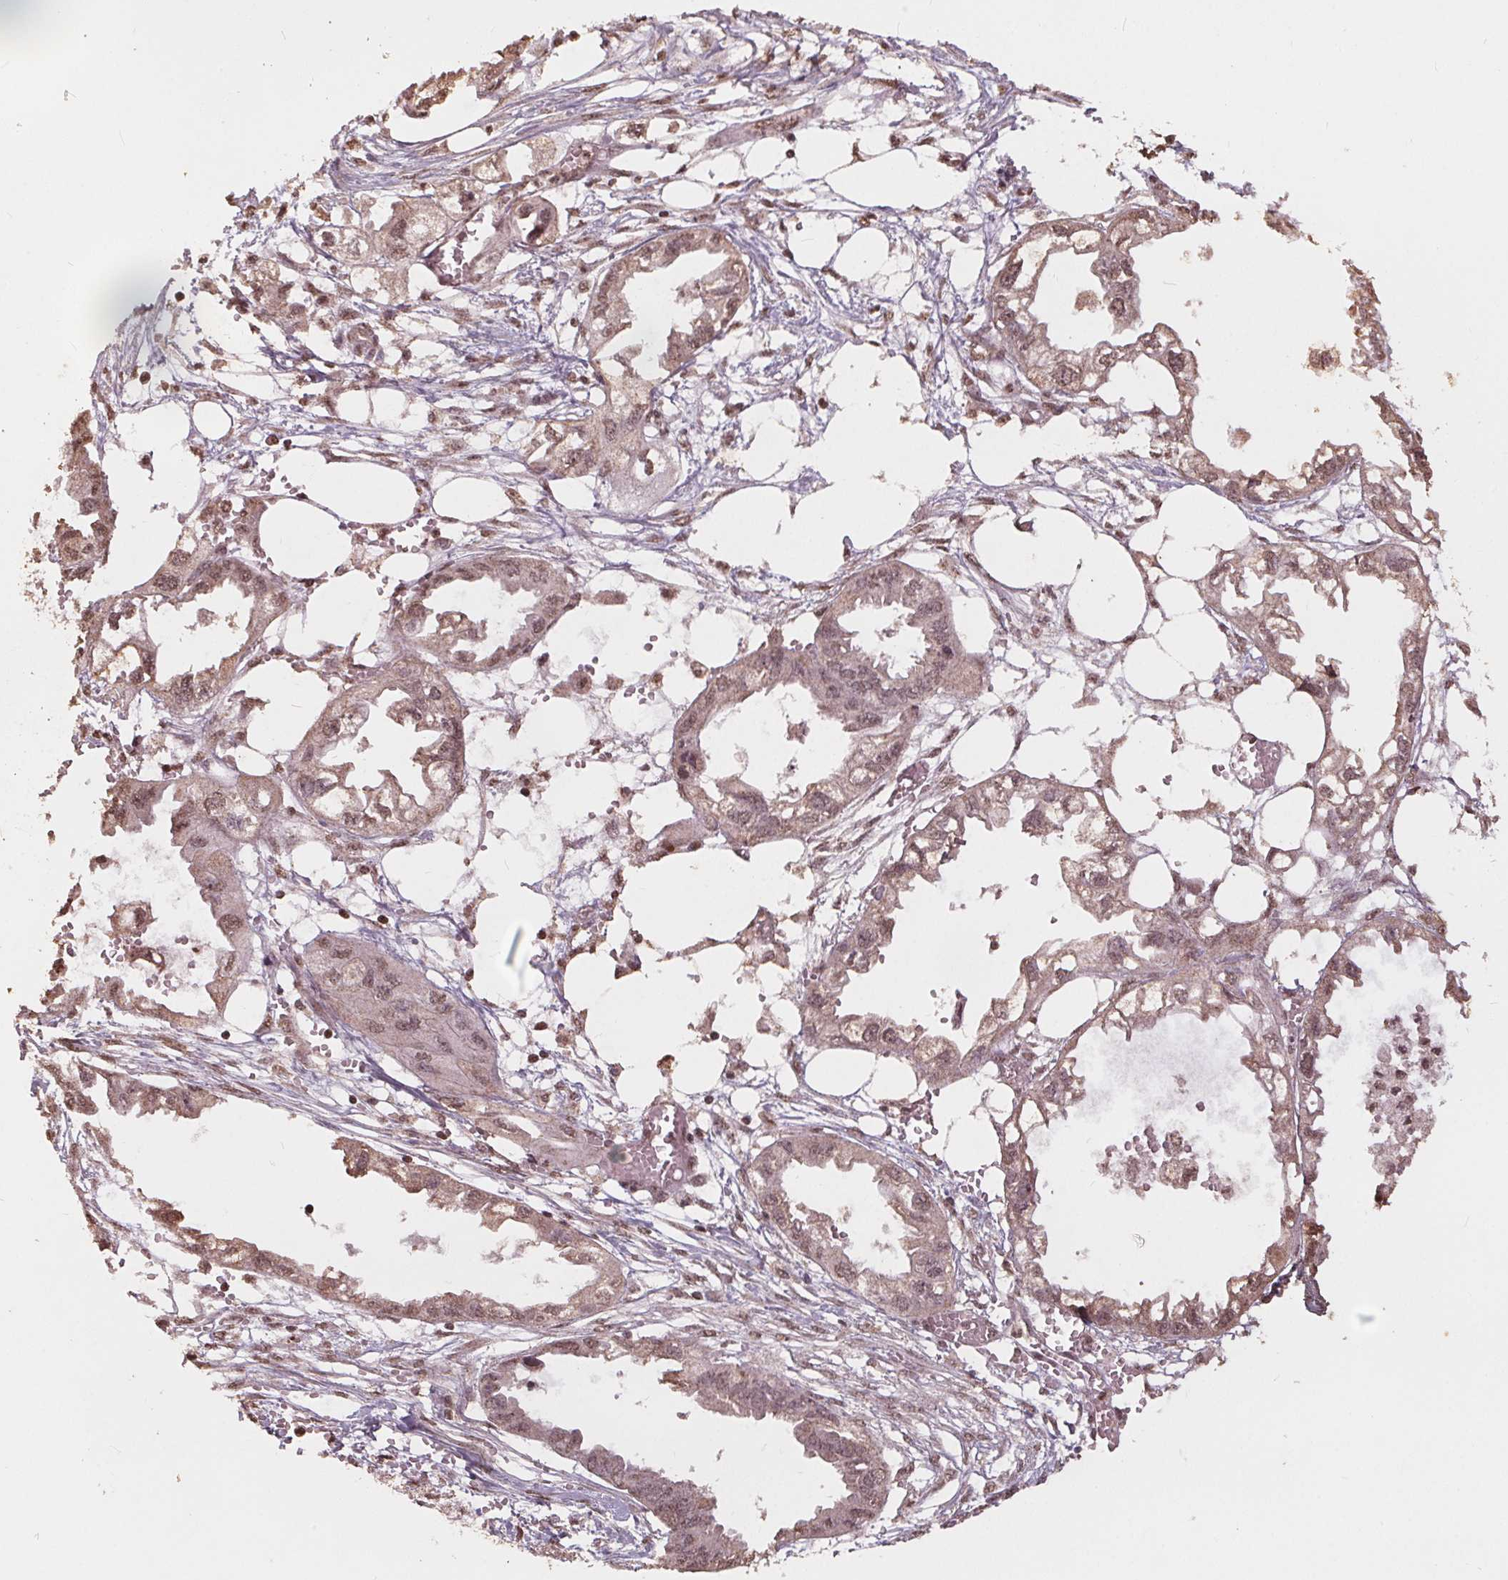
{"staining": {"intensity": "weak", "quantity": ">75%", "location": "nuclear"}, "tissue": "endometrial cancer", "cell_type": "Tumor cells", "image_type": "cancer", "snomed": [{"axis": "morphology", "description": "Adenocarcinoma, NOS"}, {"axis": "morphology", "description": "Adenocarcinoma, metastatic, NOS"}, {"axis": "topography", "description": "Adipose tissue"}, {"axis": "topography", "description": "Endometrium"}], "caption": "High-power microscopy captured an immunohistochemistry (IHC) image of adenocarcinoma (endometrial), revealing weak nuclear expression in about >75% of tumor cells. (Brightfield microscopy of DAB IHC at high magnification).", "gene": "DSG3", "patient": {"sex": "female", "age": 67}}